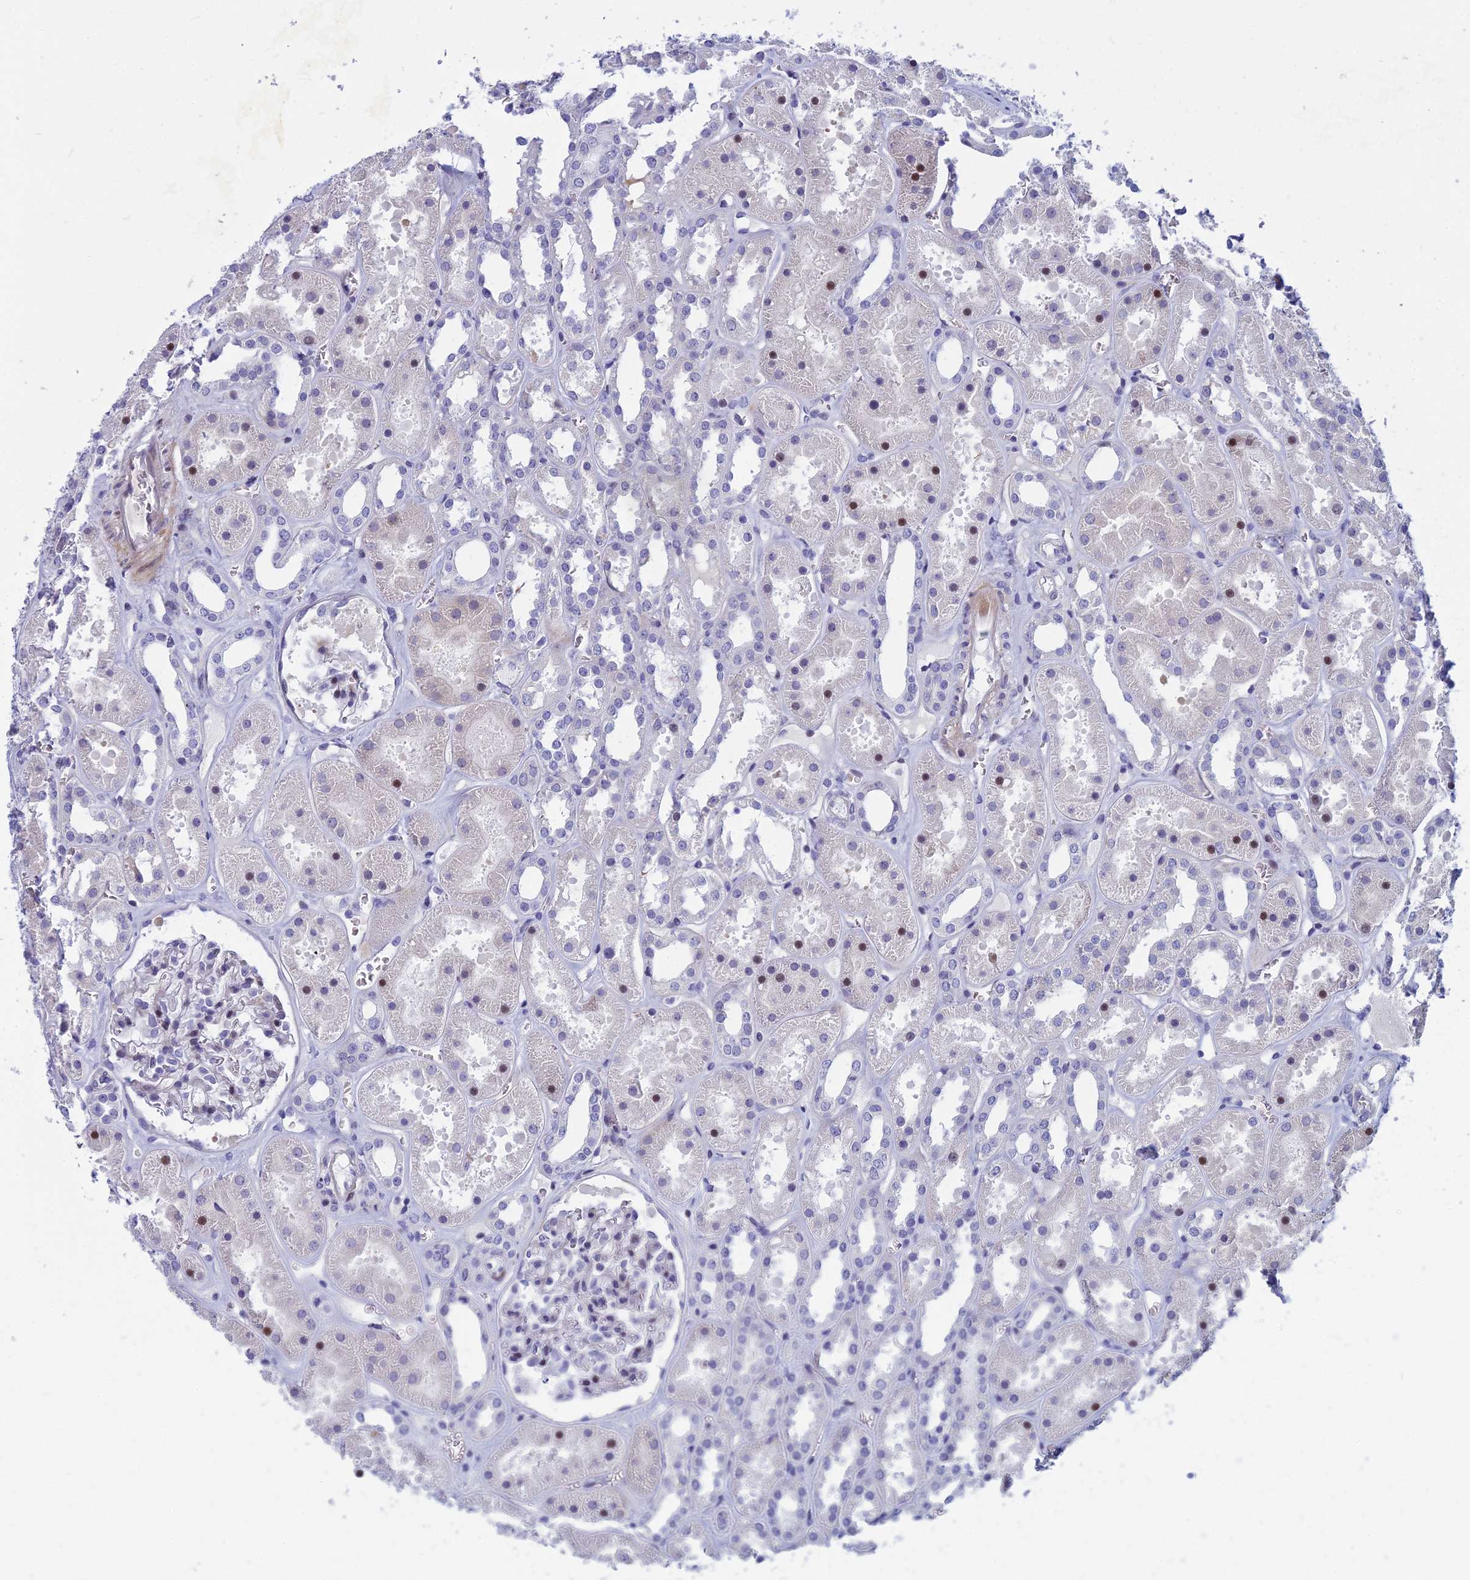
{"staining": {"intensity": "weak", "quantity": "<25%", "location": "nuclear"}, "tissue": "kidney", "cell_type": "Cells in glomeruli", "image_type": "normal", "snomed": [{"axis": "morphology", "description": "Normal tissue, NOS"}, {"axis": "topography", "description": "Kidney"}], "caption": "An immunohistochemistry (IHC) photomicrograph of normal kidney is shown. There is no staining in cells in glomeruli of kidney.", "gene": "MYBPC2", "patient": {"sex": "female", "age": 41}}